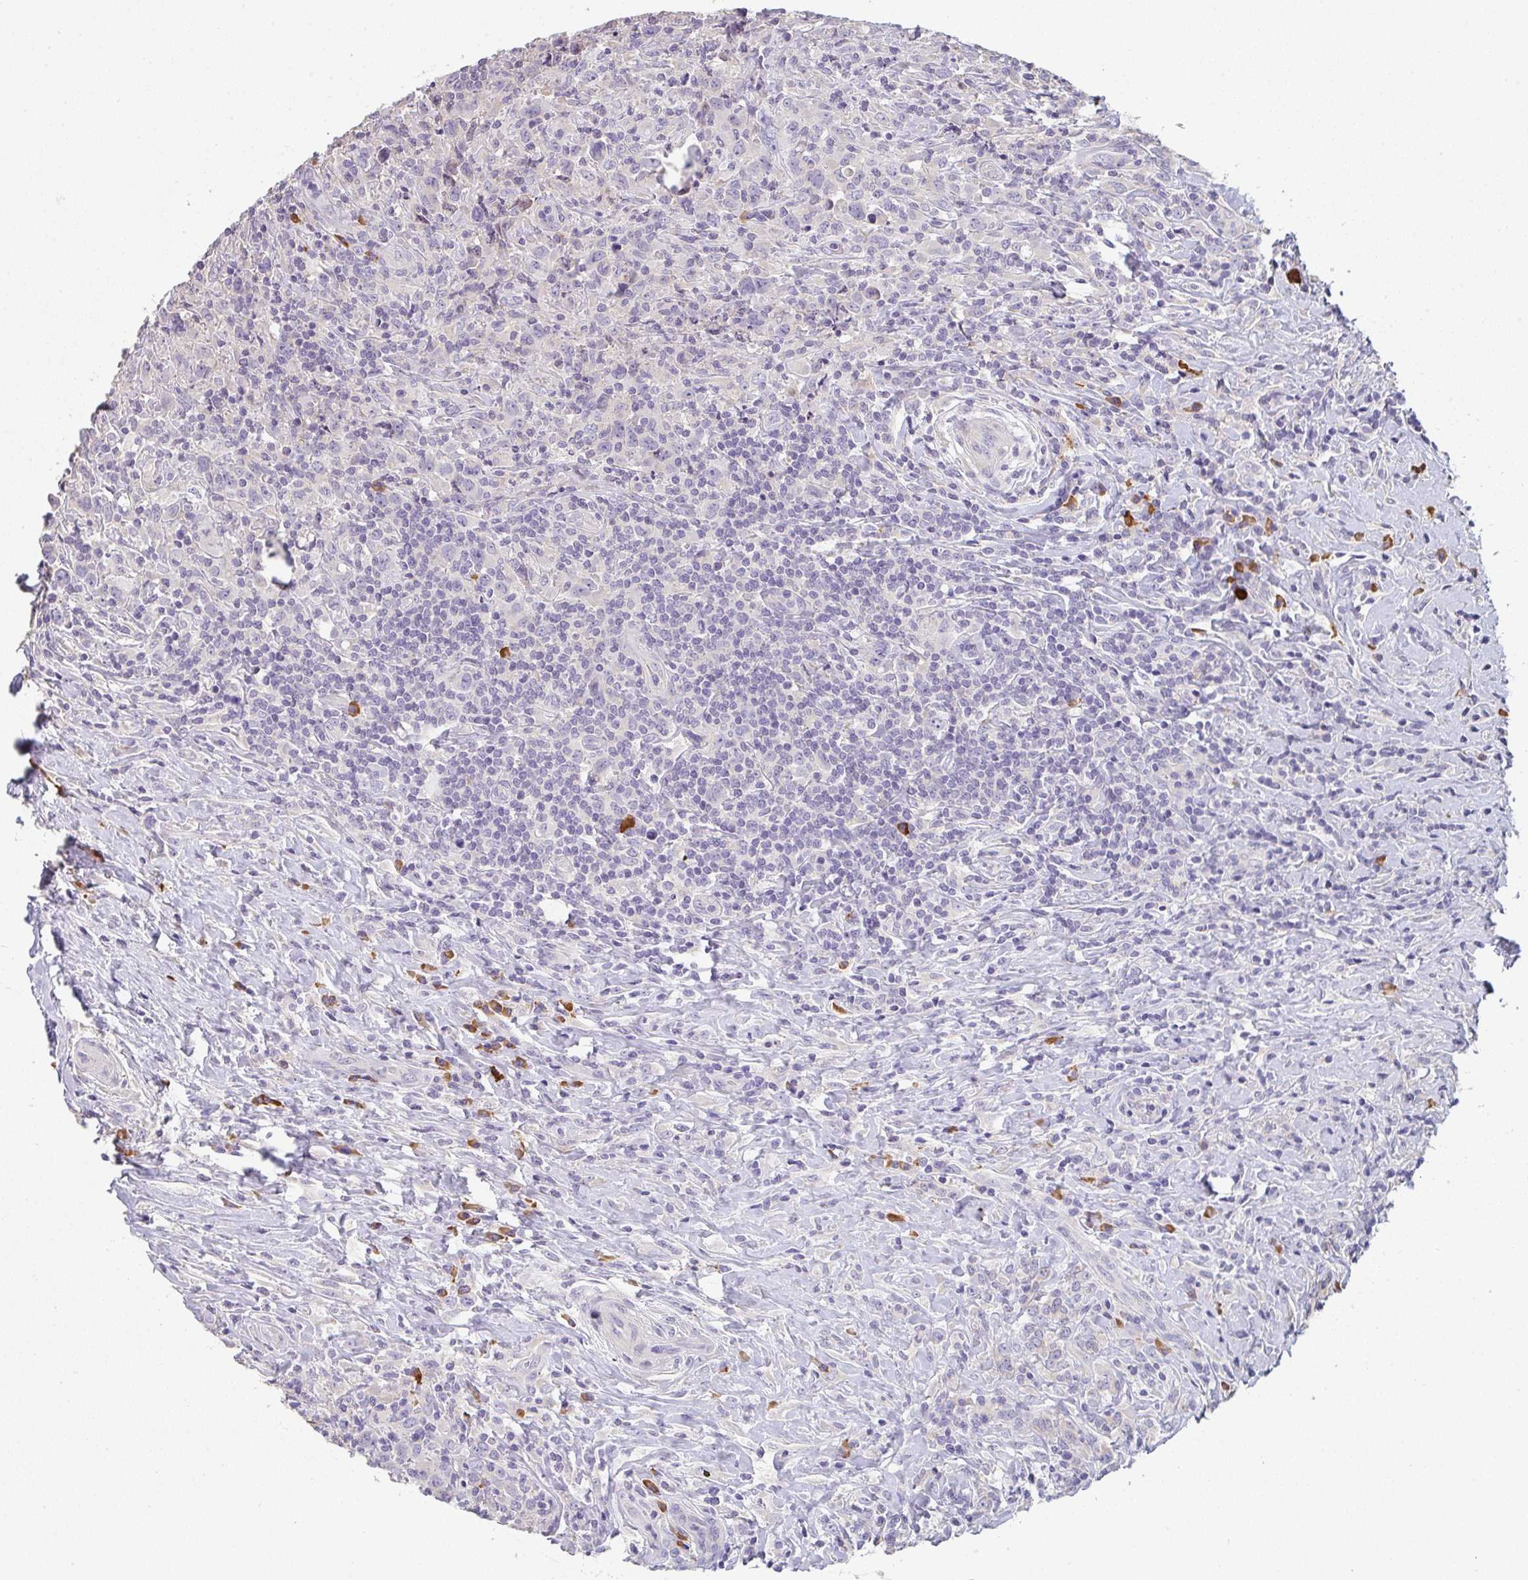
{"staining": {"intensity": "negative", "quantity": "none", "location": "none"}, "tissue": "lymphoma", "cell_type": "Tumor cells", "image_type": "cancer", "snomed": [{"axis": "morphology", "description": "Hodgkin's disease, NOS"}, {"axis": "topography", "description": "Lymph node"}], "caption": "Photomicrograph shows no significant protein expression in tumor cells of Hodgkin's disease.", "gene": "ZNF215", "patient": {"sex": "female", "age": 18}}